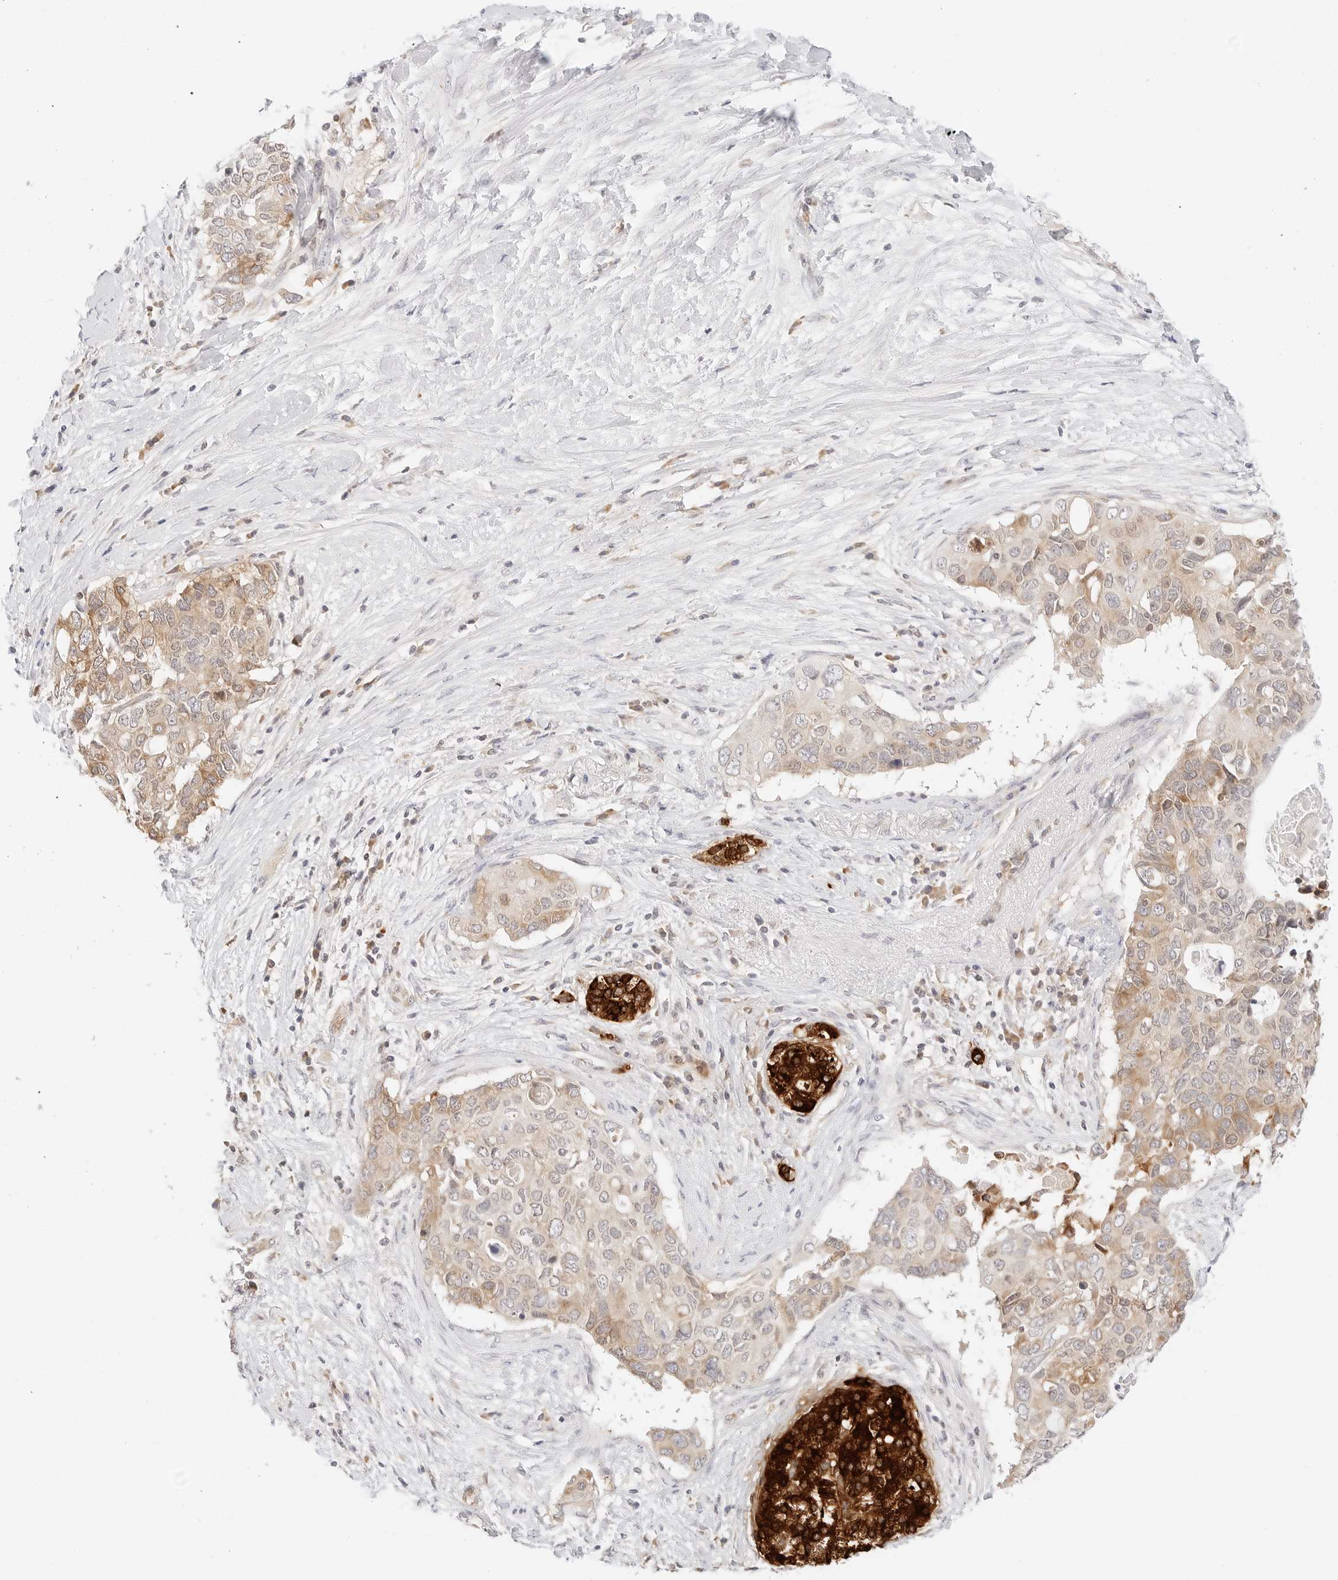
{"staining": {"intensity": "moderate", "quantity": ">75%", "location": "cytoplasmic/membranous"}, "tissue": "pancreatic cancer", "cell_type": "Tumor cells", "image_type": "cancer", "snomed": [{"axis": "morphology", "description": "Adenocarcinoma, NOS"}, {"axis": "topography", "description": "Pancreas"}], "caption": "Protein staining by IHC reveals moderate cytoplasmic/membranous expression in approximately >75% of tumor cells in pancreatic adenocarcinoma. Nuclei are stained in blue.", "gene": "ERO1B", "patient": {"sex": "female", "age": 56}}